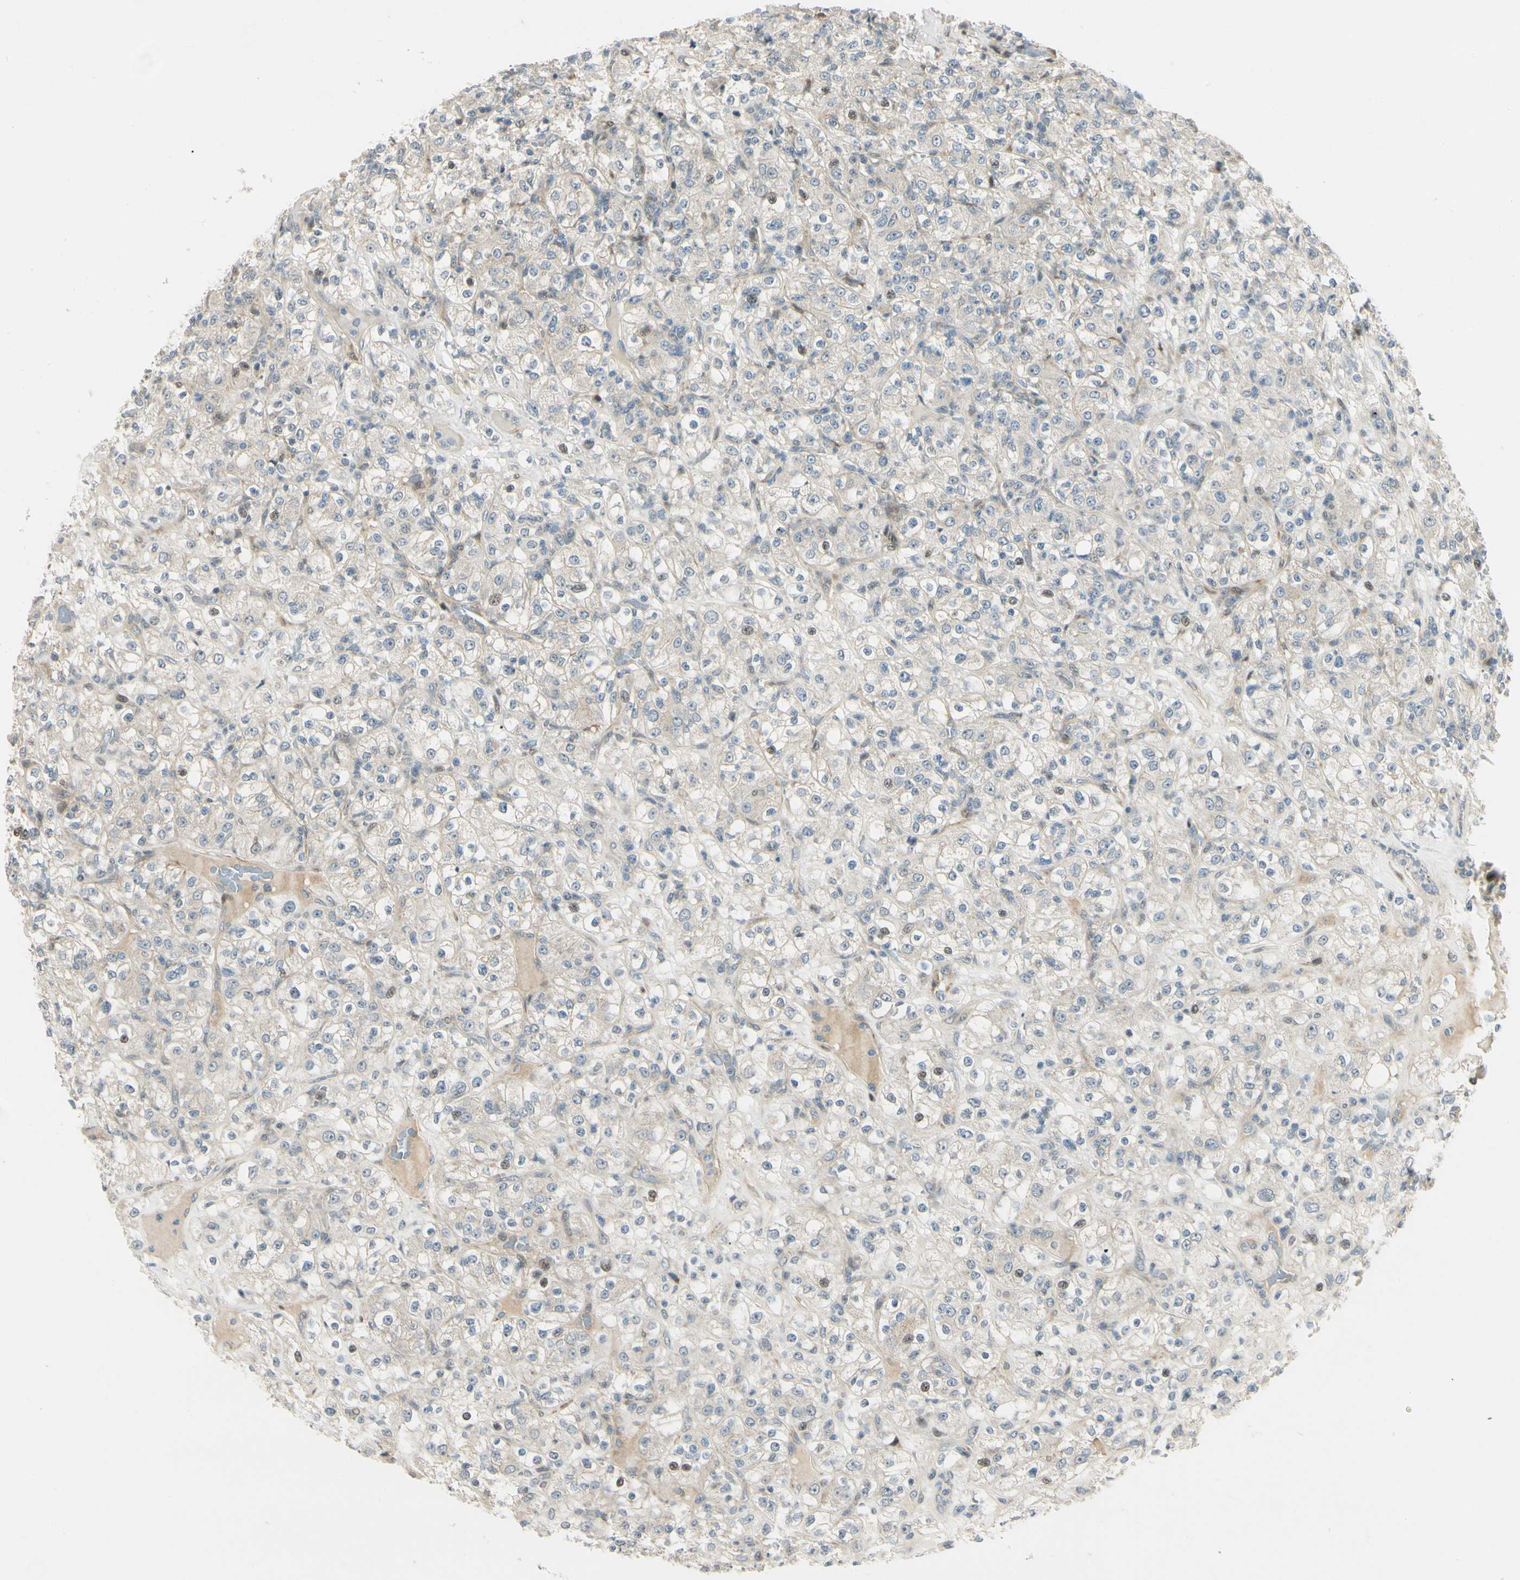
{"staining": {"intensity": "weak", "quantity": "<25%", "location": "cytoplasmic/membranous"}, "tissue": "renal cancer", "cell_type": "Tumor cells", "image_type": "cancer", "snomed": [{"axis": "morphology", "description": "Normal tissue, NOS"}, {"axis": "morphology", "description": "Adenocarcinoma, NOS"}, {"axis": "topography", "description": "Kidney"}], "caption": "A micrograph of human renal cancer (adenocarcinoma) is negative for staining in tumor cells.", "gene": "P4HA3", "patient": {"sex": "female", "age": 72}}